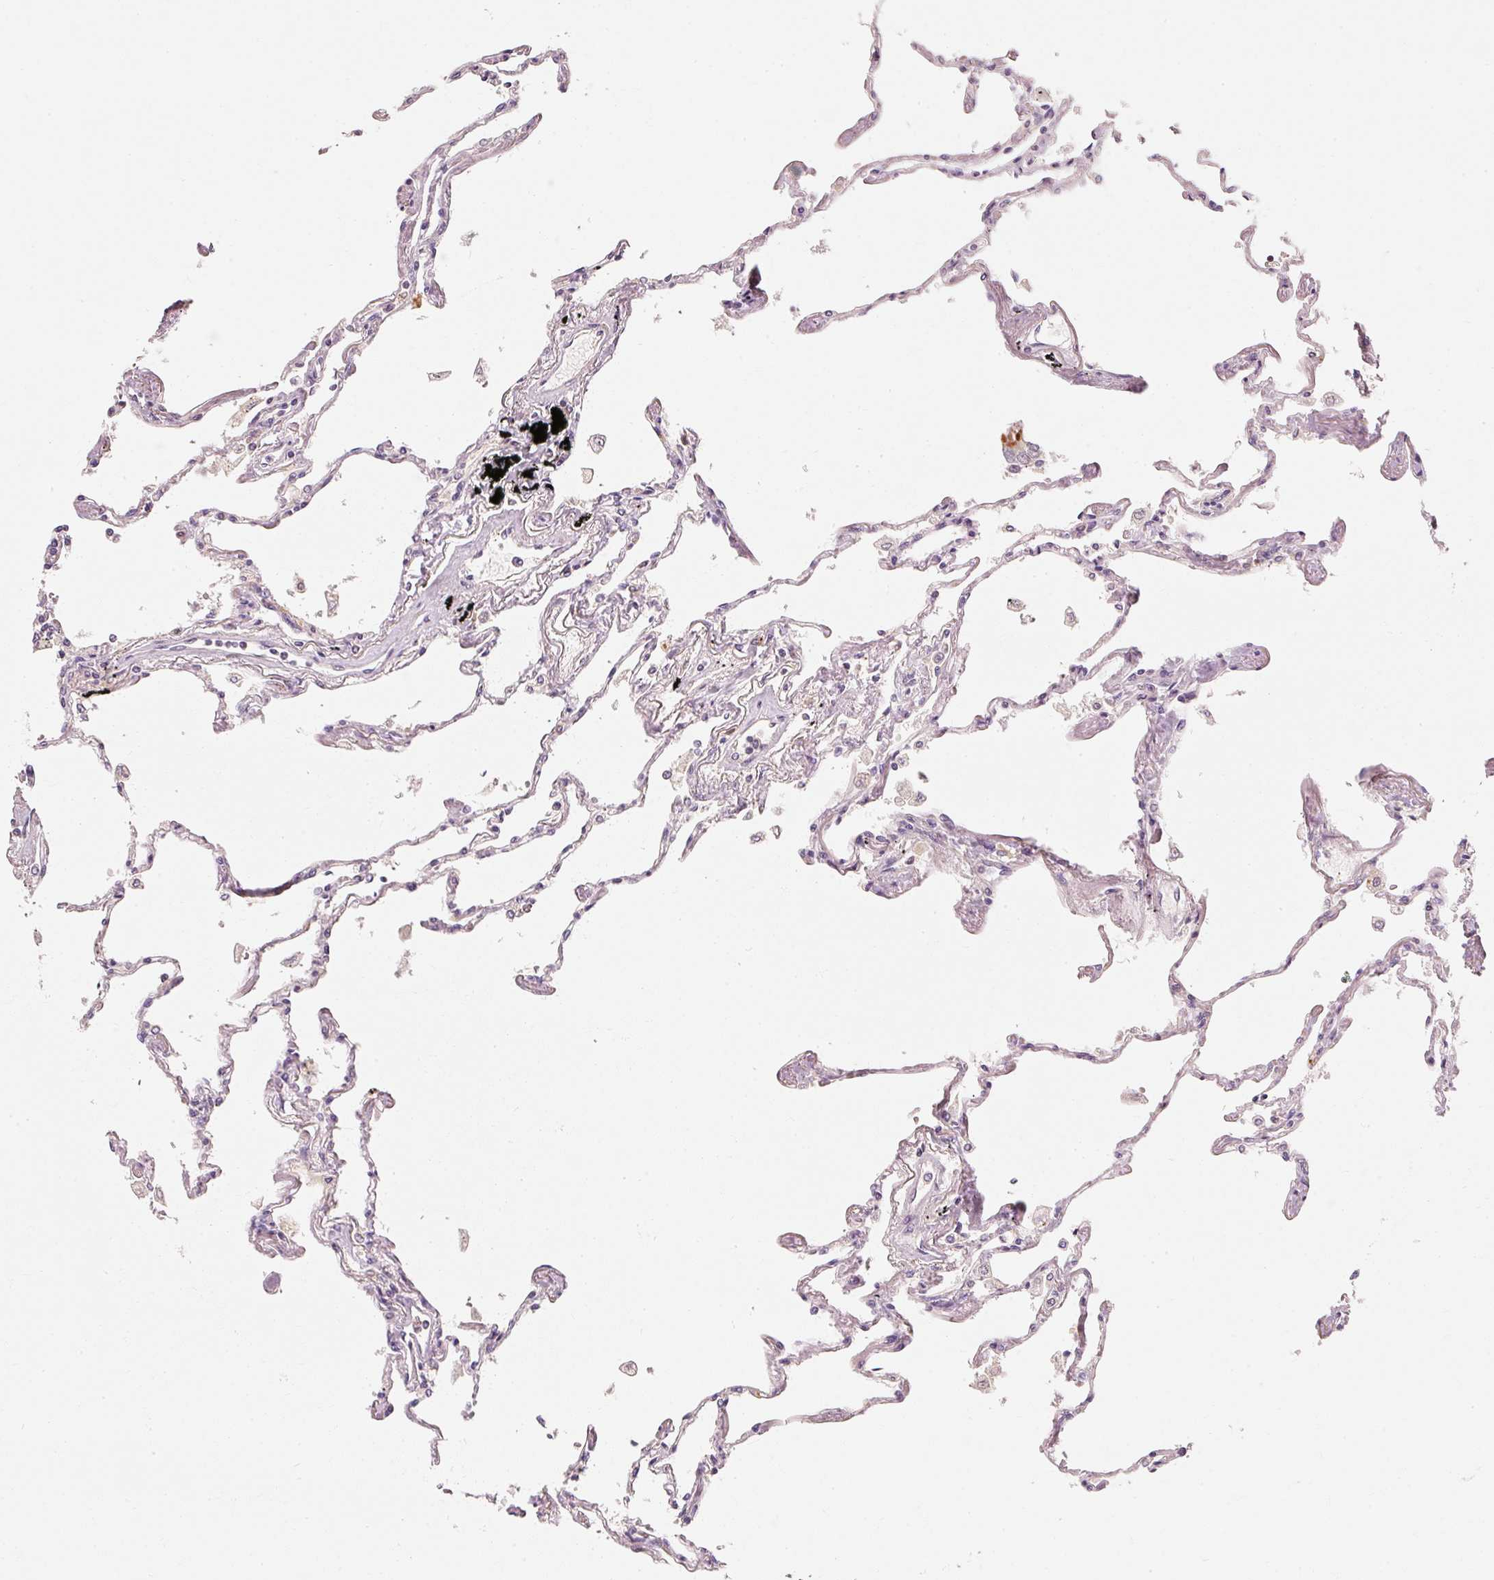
{"staining": {"intensity": "moderate", "quantity": "25%-75%", "location": "cytoplasmic/membranous"}, "tissue": "lung", "cell_type": "Alveolar cells", "image_type": "normal", "snomed": [{"axis": "morphology", "description": "Normal tissue, NOS"}, {"axis": "topography", "description": "Lung"}], "caption": "DAB (3,3'-diaminobenzidine) immunohistochemical staining of normal human lung demonstrates moderate cytoplasmic/membranous protein expression in approximately 25%-75% of alveolar cells. (brown staining indicates protein expression, while blue staining denotes nuclei).", "gene": "EEF1A1", "patient": {"sex": "female", "age": 67}}